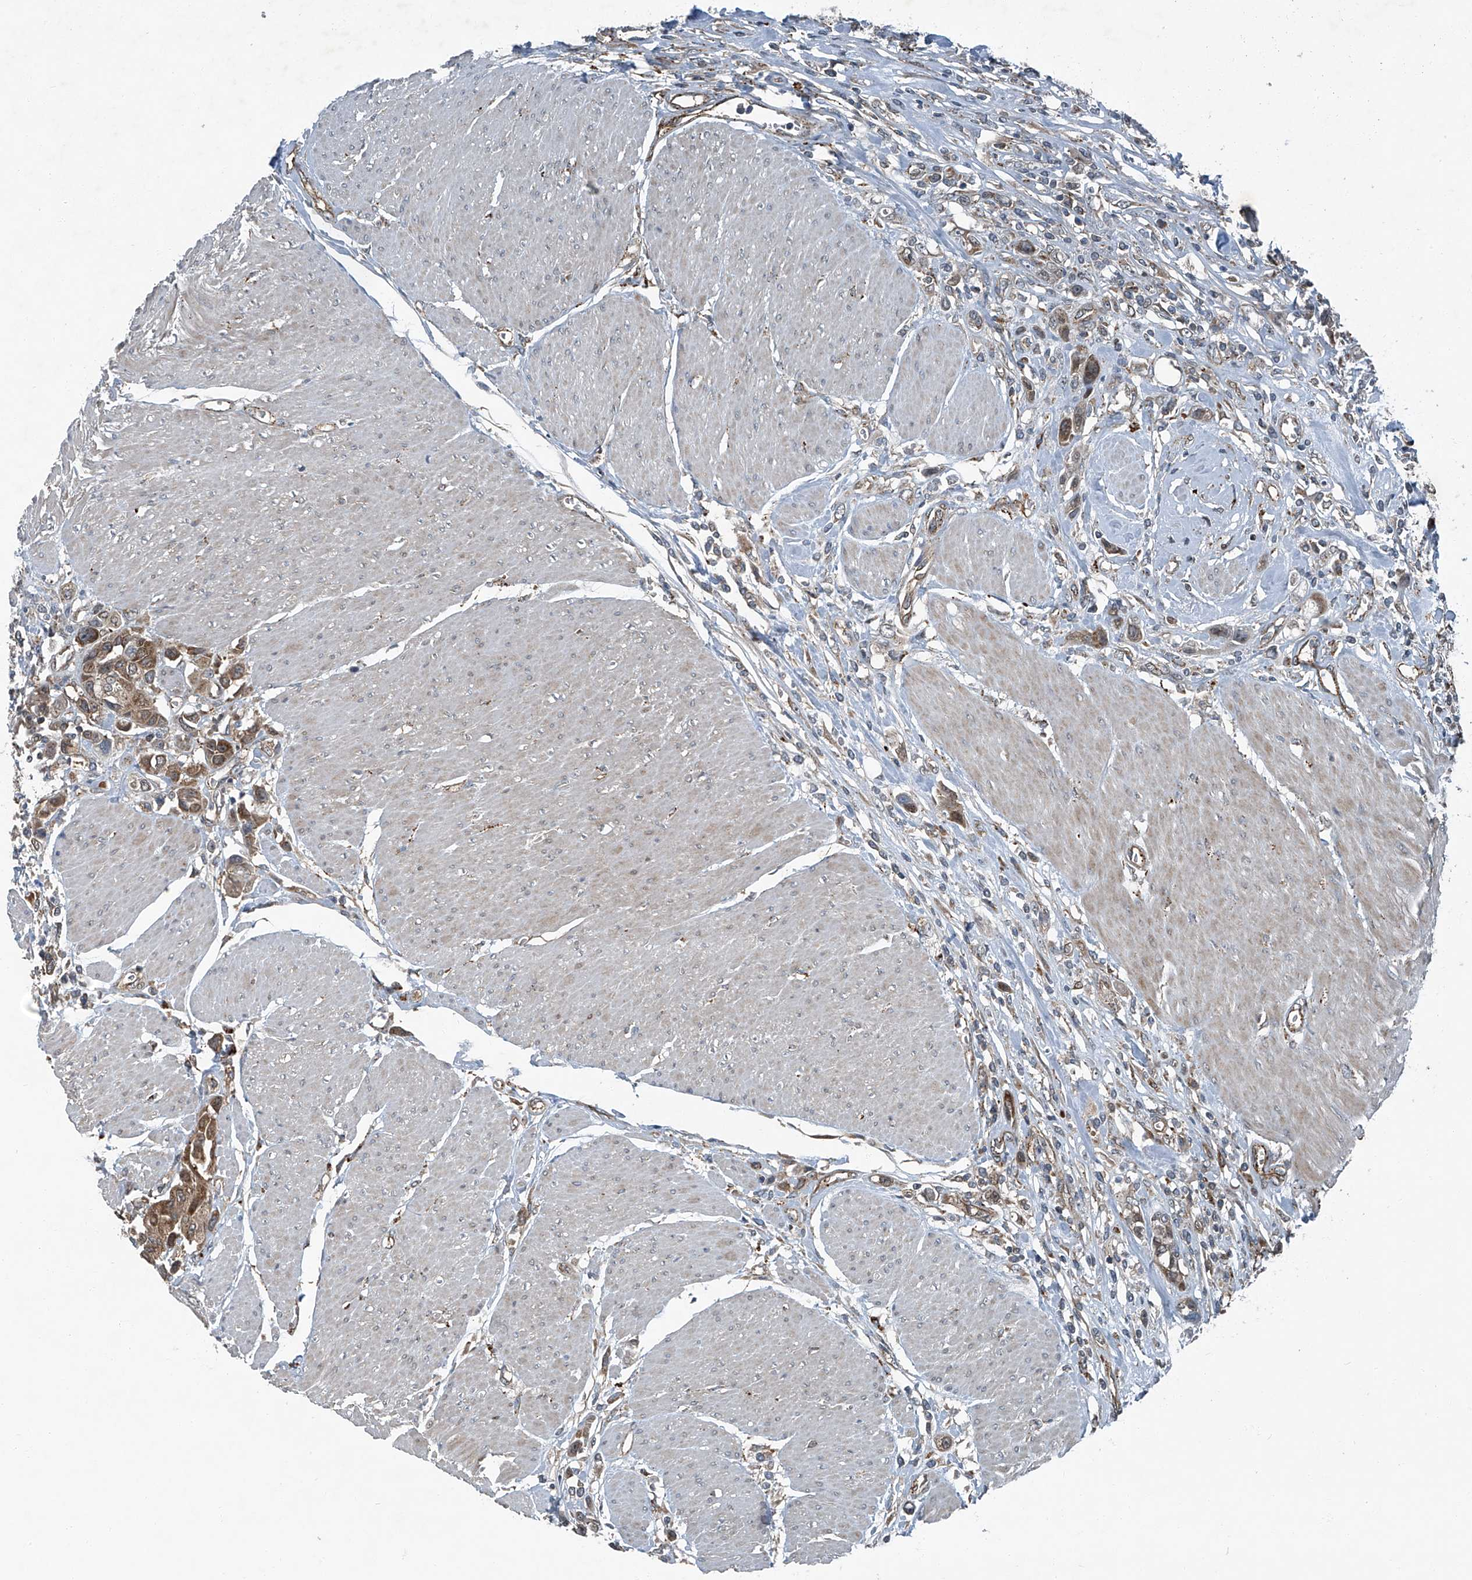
{"staining": {"intensity": "moderate", "quantity": ">75%", "location": "cytoplasmic/membranous"}, "tissue": "urothelial cancer", "cell_type": "Tumor cells", "image_type": "cancer", "snomed": [{"axis": "morphology", "description": "Urothelial carcinoma, High grade"}, {"axis": "topography", "description": "Urinary bladder"}], "caption": "Immunohistochemical staining of urothelial cancer demonstrates moderate cytoplasmic/membranous protein positivity in about >75% of tumor cells.", "gene": "SENP2", "patient": {"sex": "male", "age": 50}}